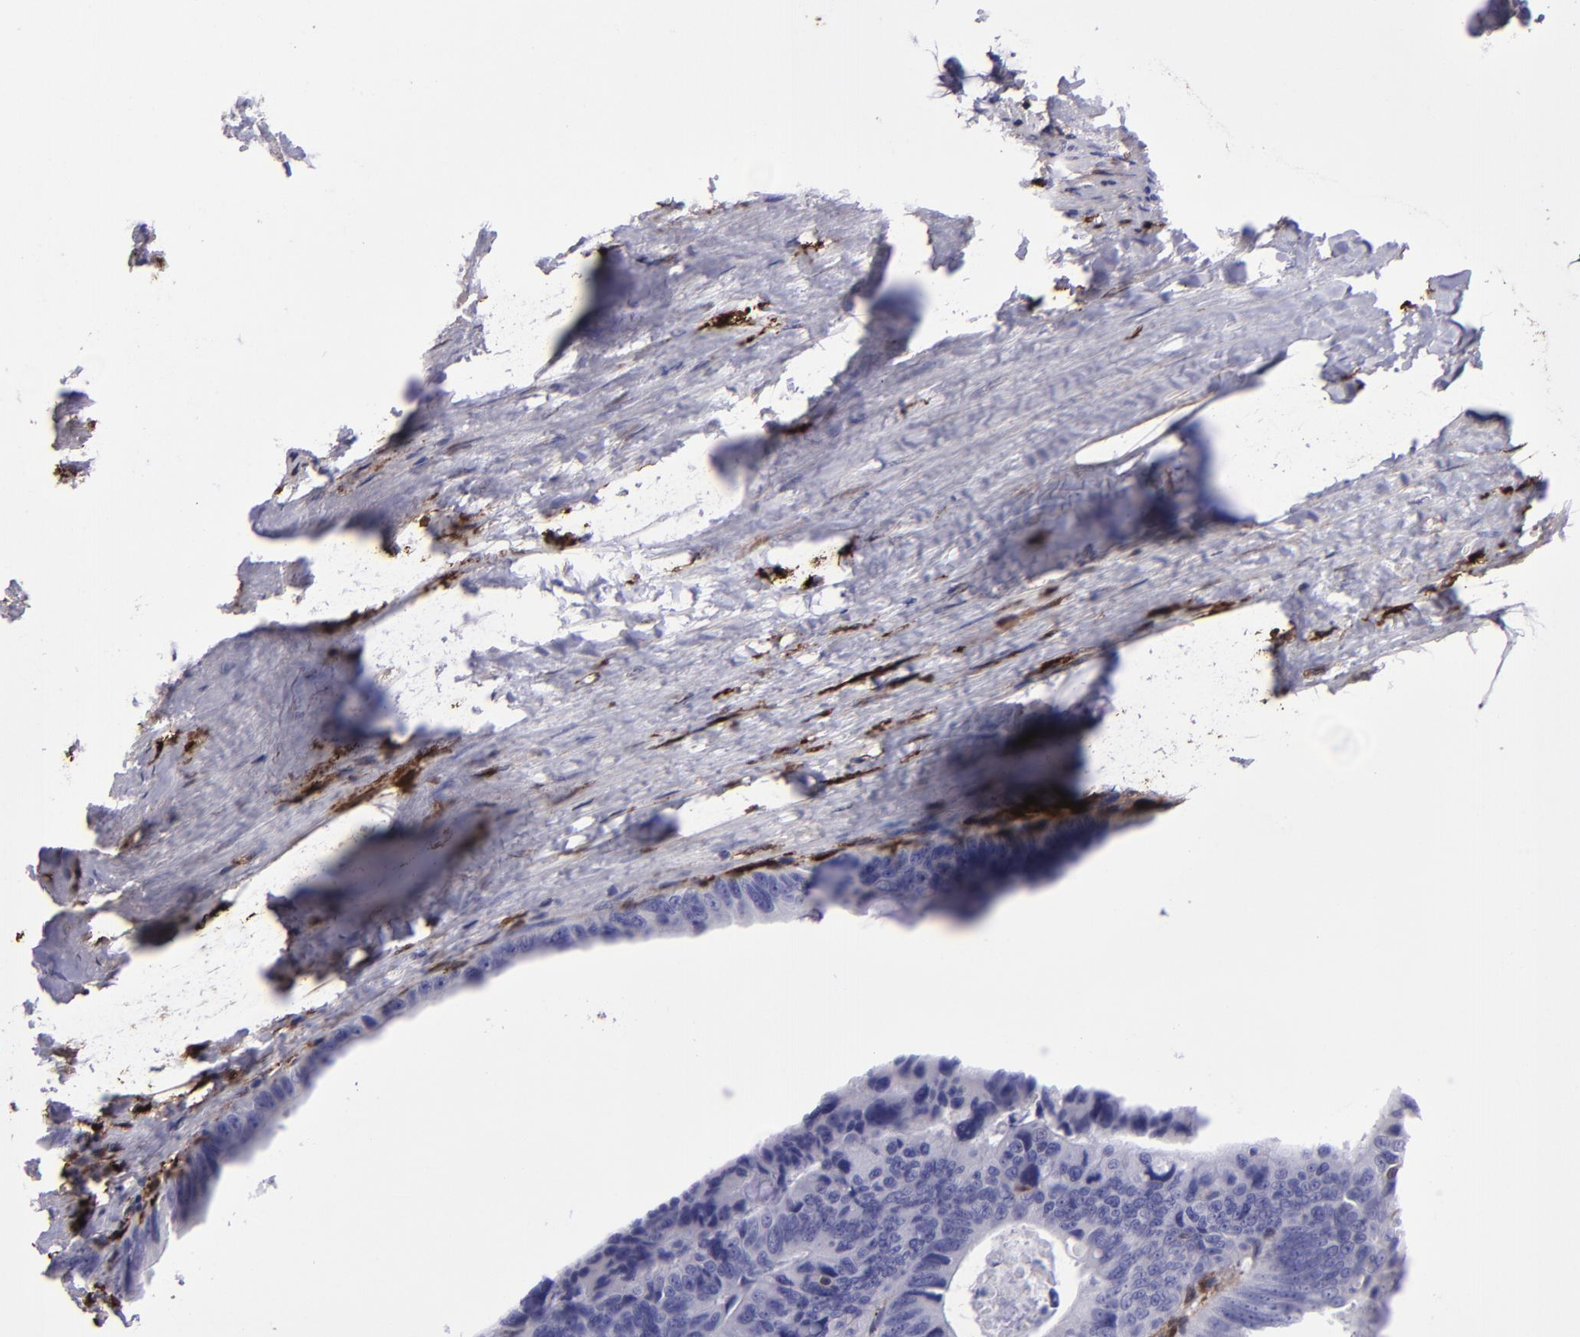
{"staining": {"intensity": "negative", "quantity": "none", "location": "none"}, "tissue": "colorectal cancer", "cell_type": "Tumor cells", "image_type": "cancer", "snomed": [{"axis": "morphology", "description": "Adenocarcinoma, NOS"}, {"axis": "topography", "description": "Colon"}], "caption": "The photomicrograph demonstrates no staining of tumor cells in colorectal cancer. (IHC, brightfield microscopy, high magnification).", "gene": "TYMP", "patient": {"sex": "female", "age": 55}}